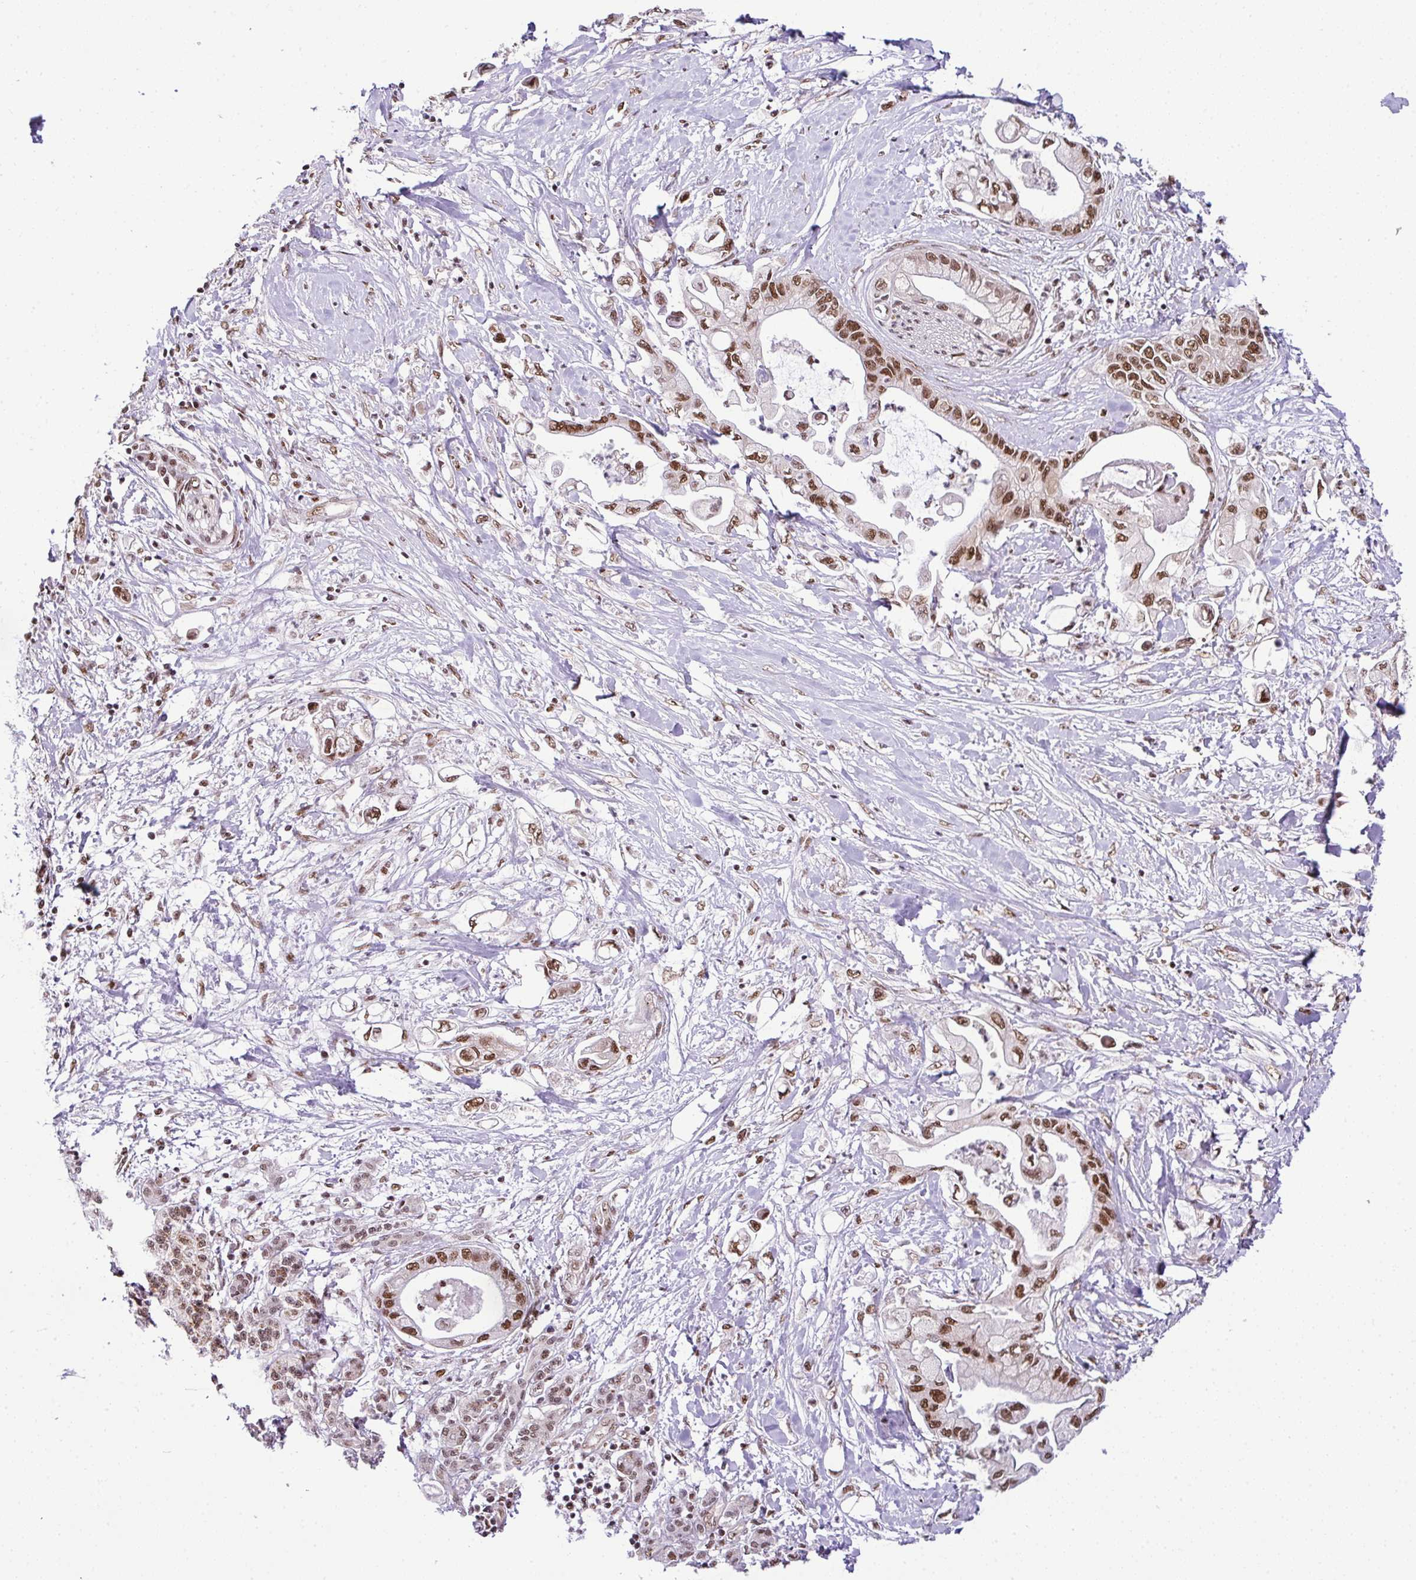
{"staining": {"intensity": "moderate", "quantity": ">75%", "location": "nuclear"}, "tissue": "pancreatic cancer", "cell_type": "Tumor cells", "image_type": "cancer", "snomed": [{"axis": "morphology", "description": "Adenocarcinoma, NOS"}, {"axis": "topography", "description": "Pancreas"}], "caption": "Pancreatic cancer stained for a protein (brown) exhibits moderate nuclear positive expression in approximately >75% of tumor cells.", "gene": "PGAP4", "patient": {"sex": "male", "age": 61}}